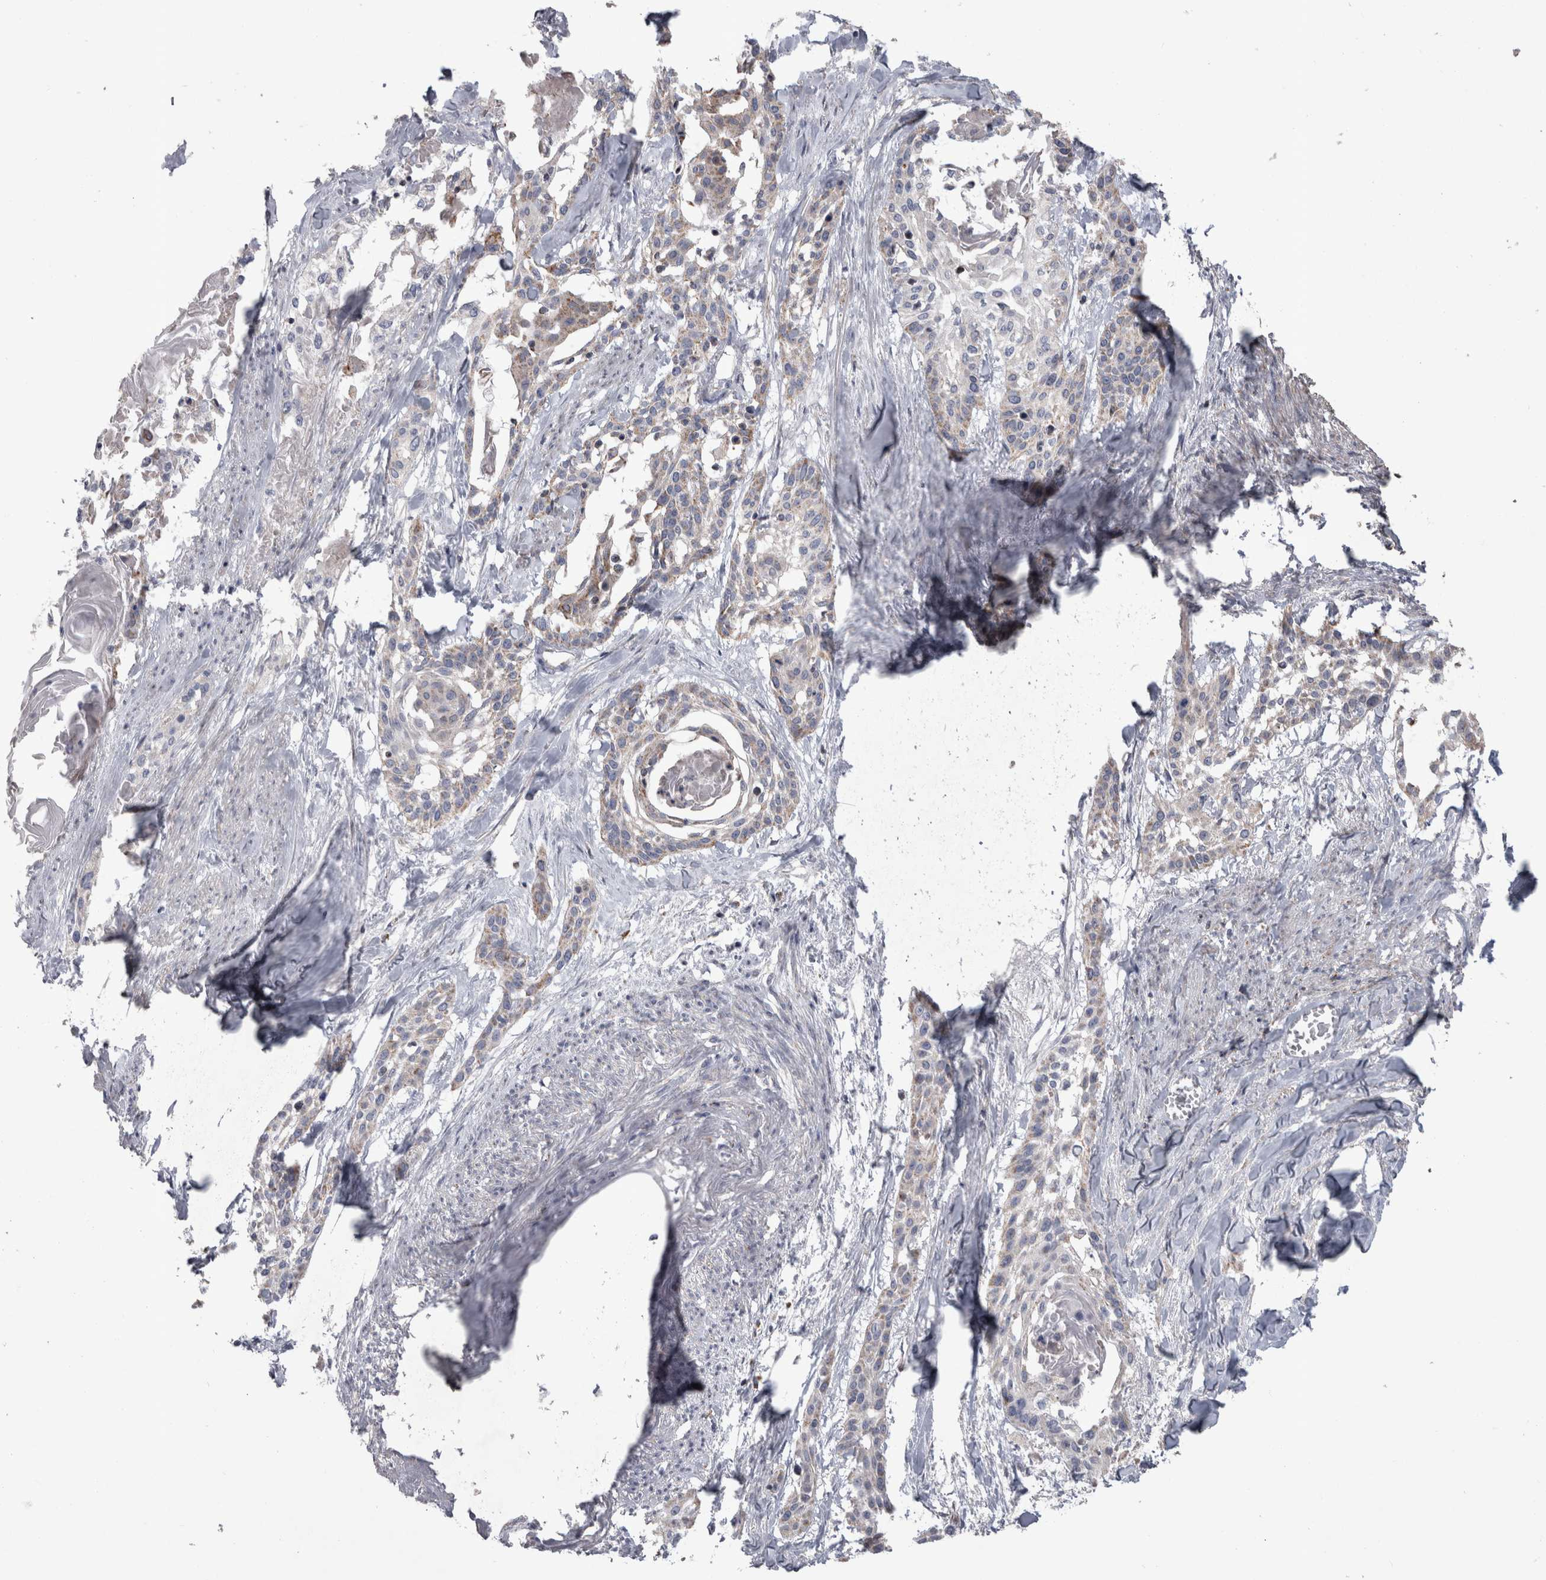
{"staining": {"intensity": "weak", "quantity": "<25%", "location": "cytoplasmic/membranous"}, "tissue": "cervical cancer", "cell_type": "Tumor cells", "image_type": "cancer", "snomed": [{"axis": "morphology", "description": "Squamous cell carcinoma, NOS"}, {"axis": "topography", "description": "Cervix"}], "caption": "Immunohistochemical staining of cervical squamous cell carcinoma exhibits no significant expression in tumor cells. (DAB immunohistochemistry, high magnification).", "gene": "HDHD3", "patient": {"sex": "female", "age": 57}}